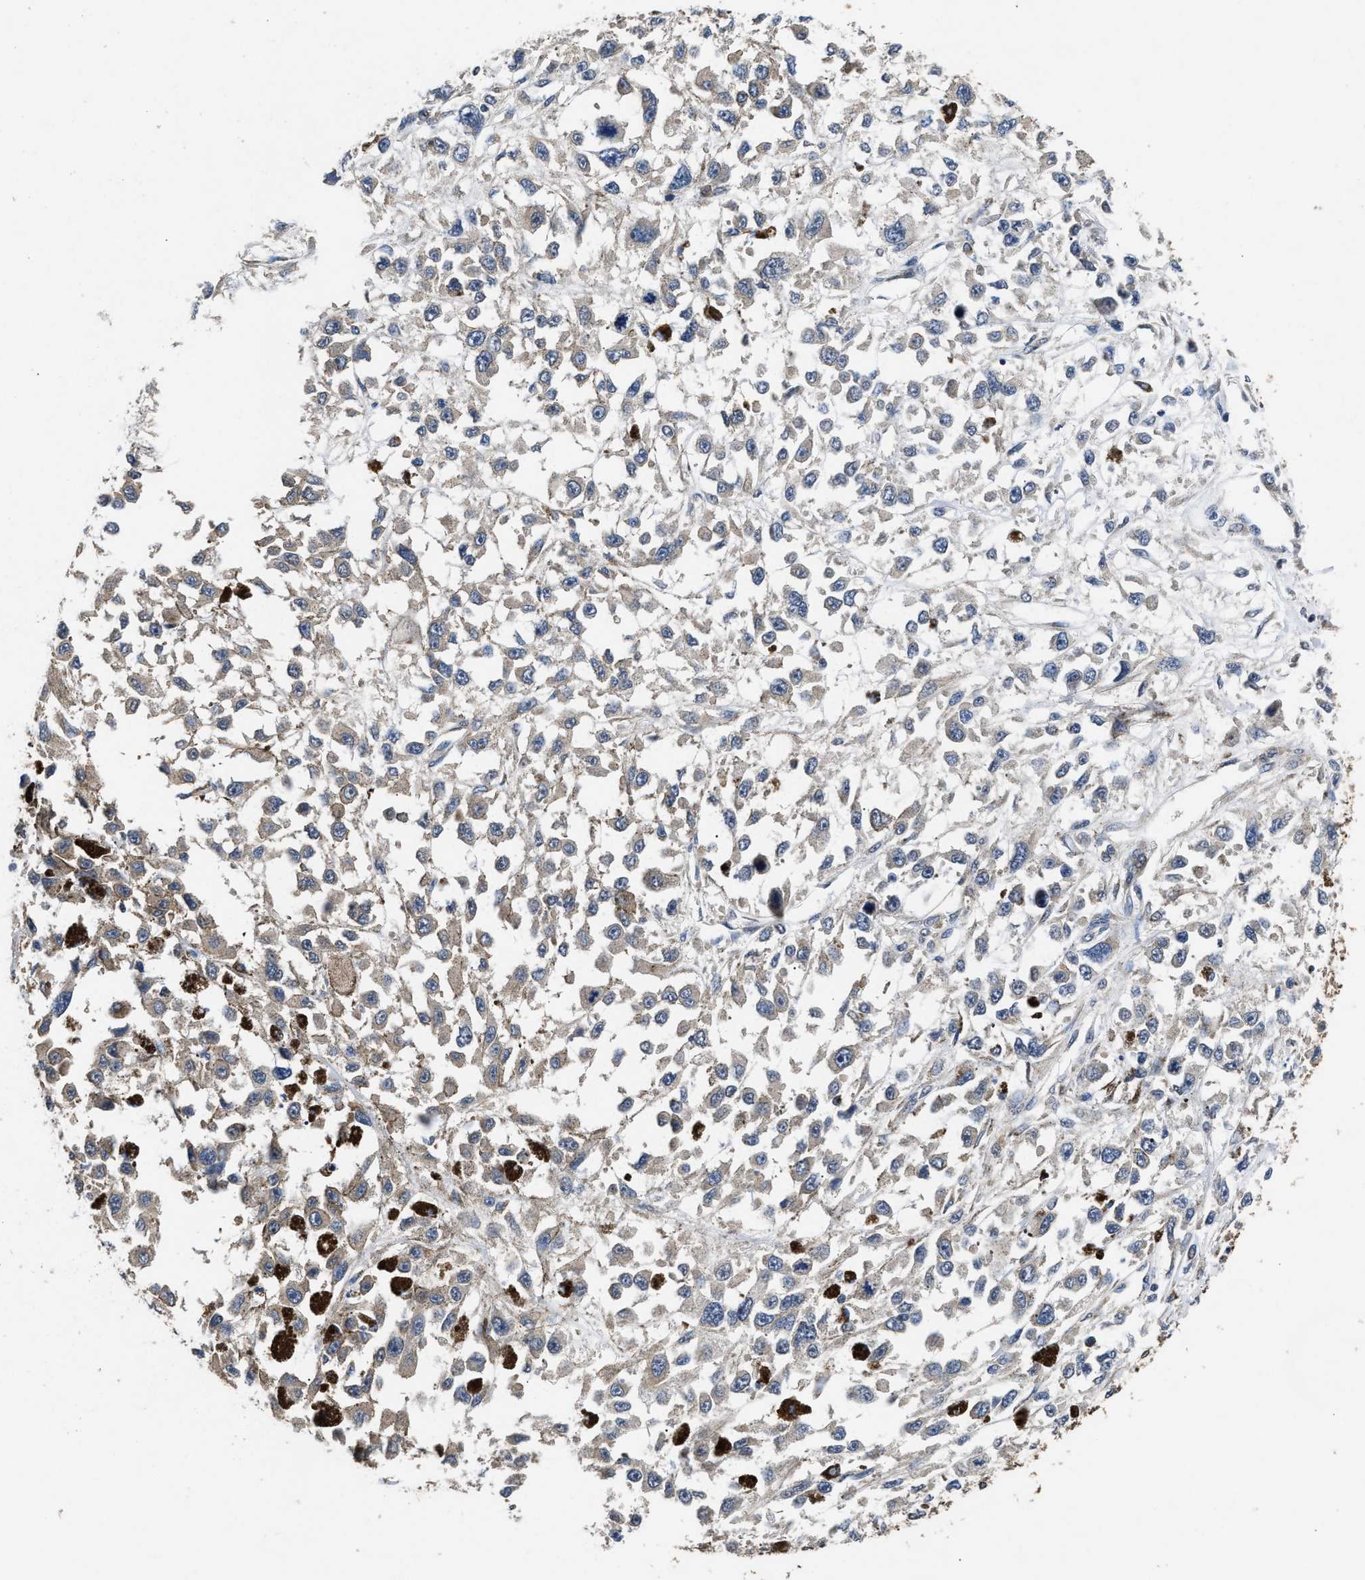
{"staining": {"intensity": "weak", "quantity": "<25%", "location": "cytoplasmic/membranous"}, "tissue": "melanoma", "cell_type": "Tumor cells", "image_type": "cancer", "snomed": [{"axis": "morphology", "description": "Malignant melanoma, Metastatic site"}, {"axis": "topography", "description": "Lymph node"}], "caption": "Tumor cells are negative for protein expression in human melanoma.", "gene": "ACAT2", "patient": {"sex": "male", "age": 59}}